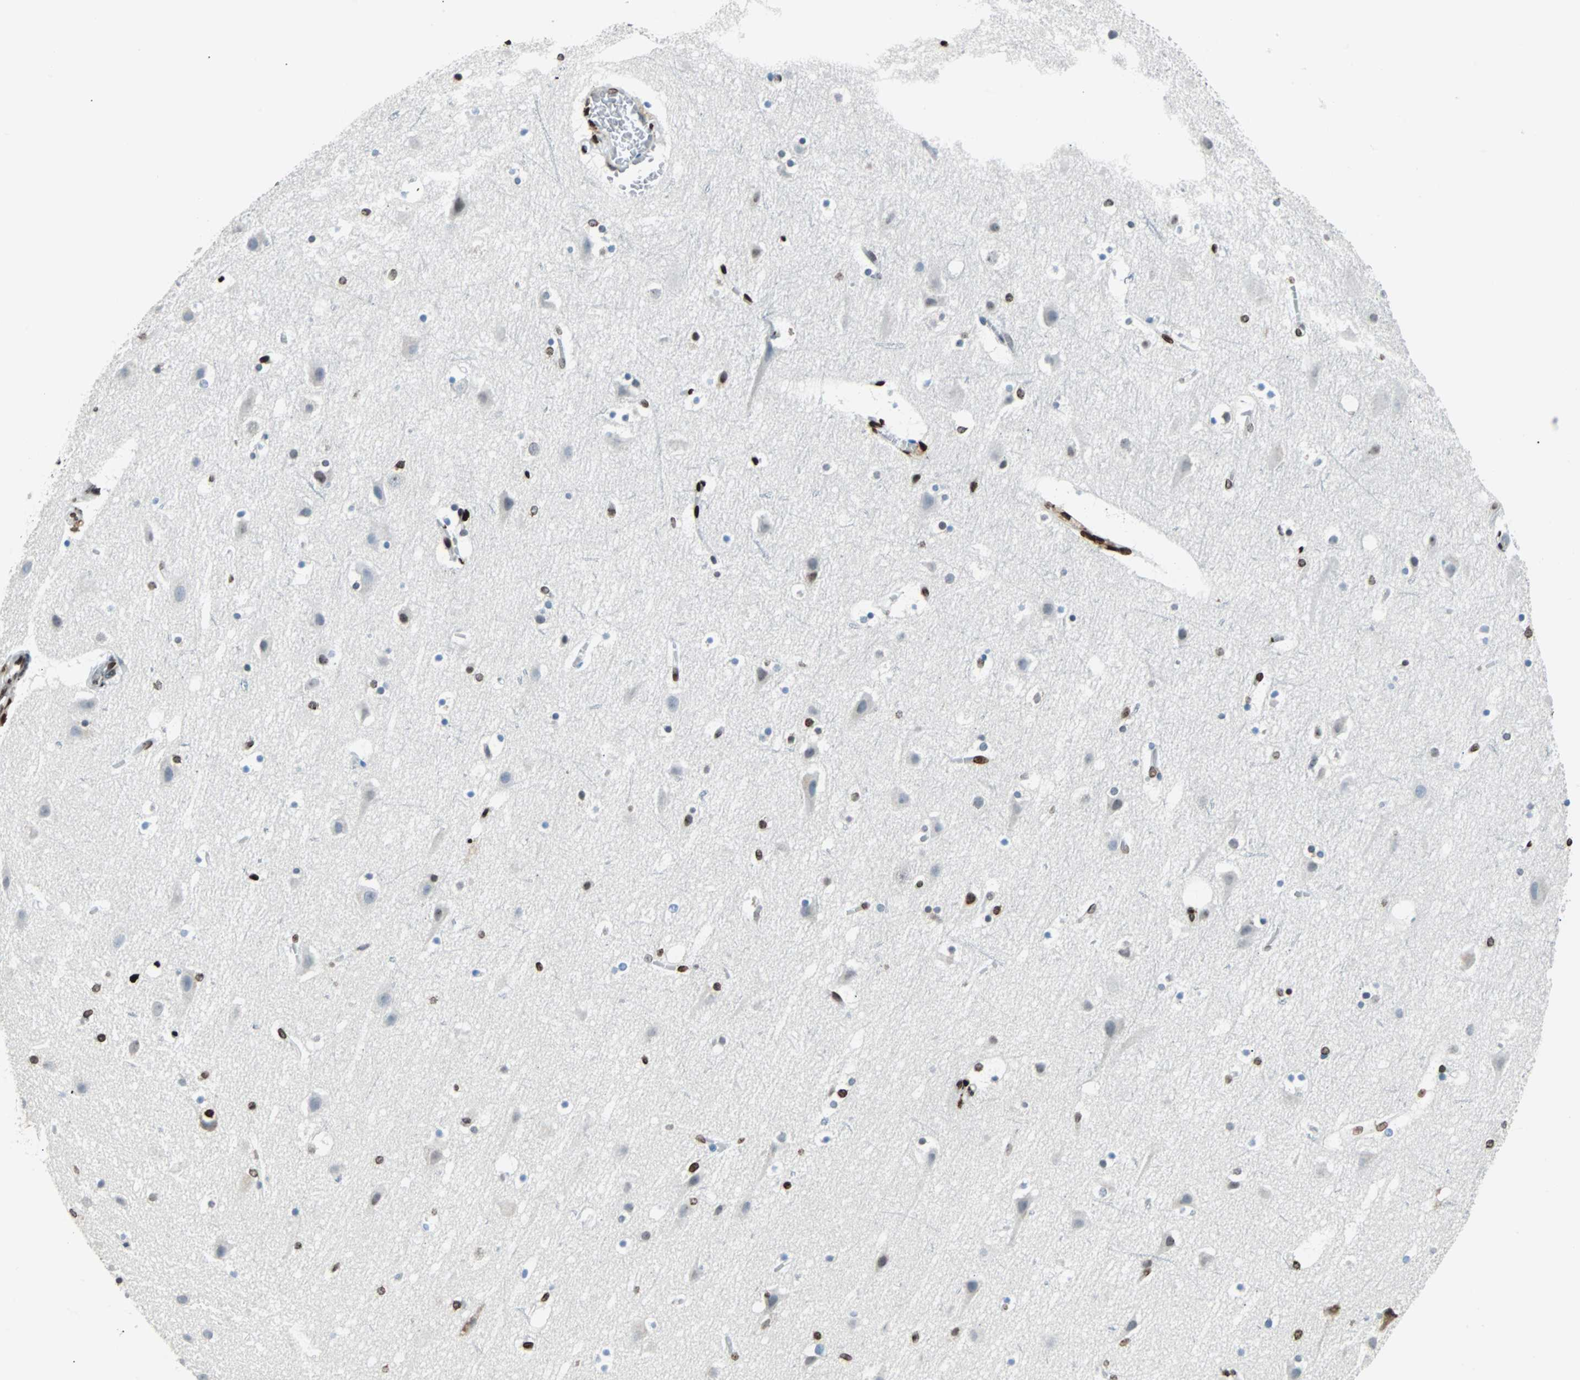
{"staining": {"intensity": "strong", "quantity": "25%-75%", "location": "nuclear"}, "tissue": "cerebral cortex", "cell_type": "Endothelial cells", "image_type": "normal", "snomed": [{"axis": "morphology", "description": "Normal tissue, NOS"}, {"axis": "topography", "description": "Cerebral cortex"}], "caption": "About 25%-75% of endothelial cells in unremarkable cerebral cortex reveal strong nuclear protein positivity as visualized by brown immunohistochemical staining.", "gene": "ZNF131", "patient": {"sex": "male", "age": 45}}